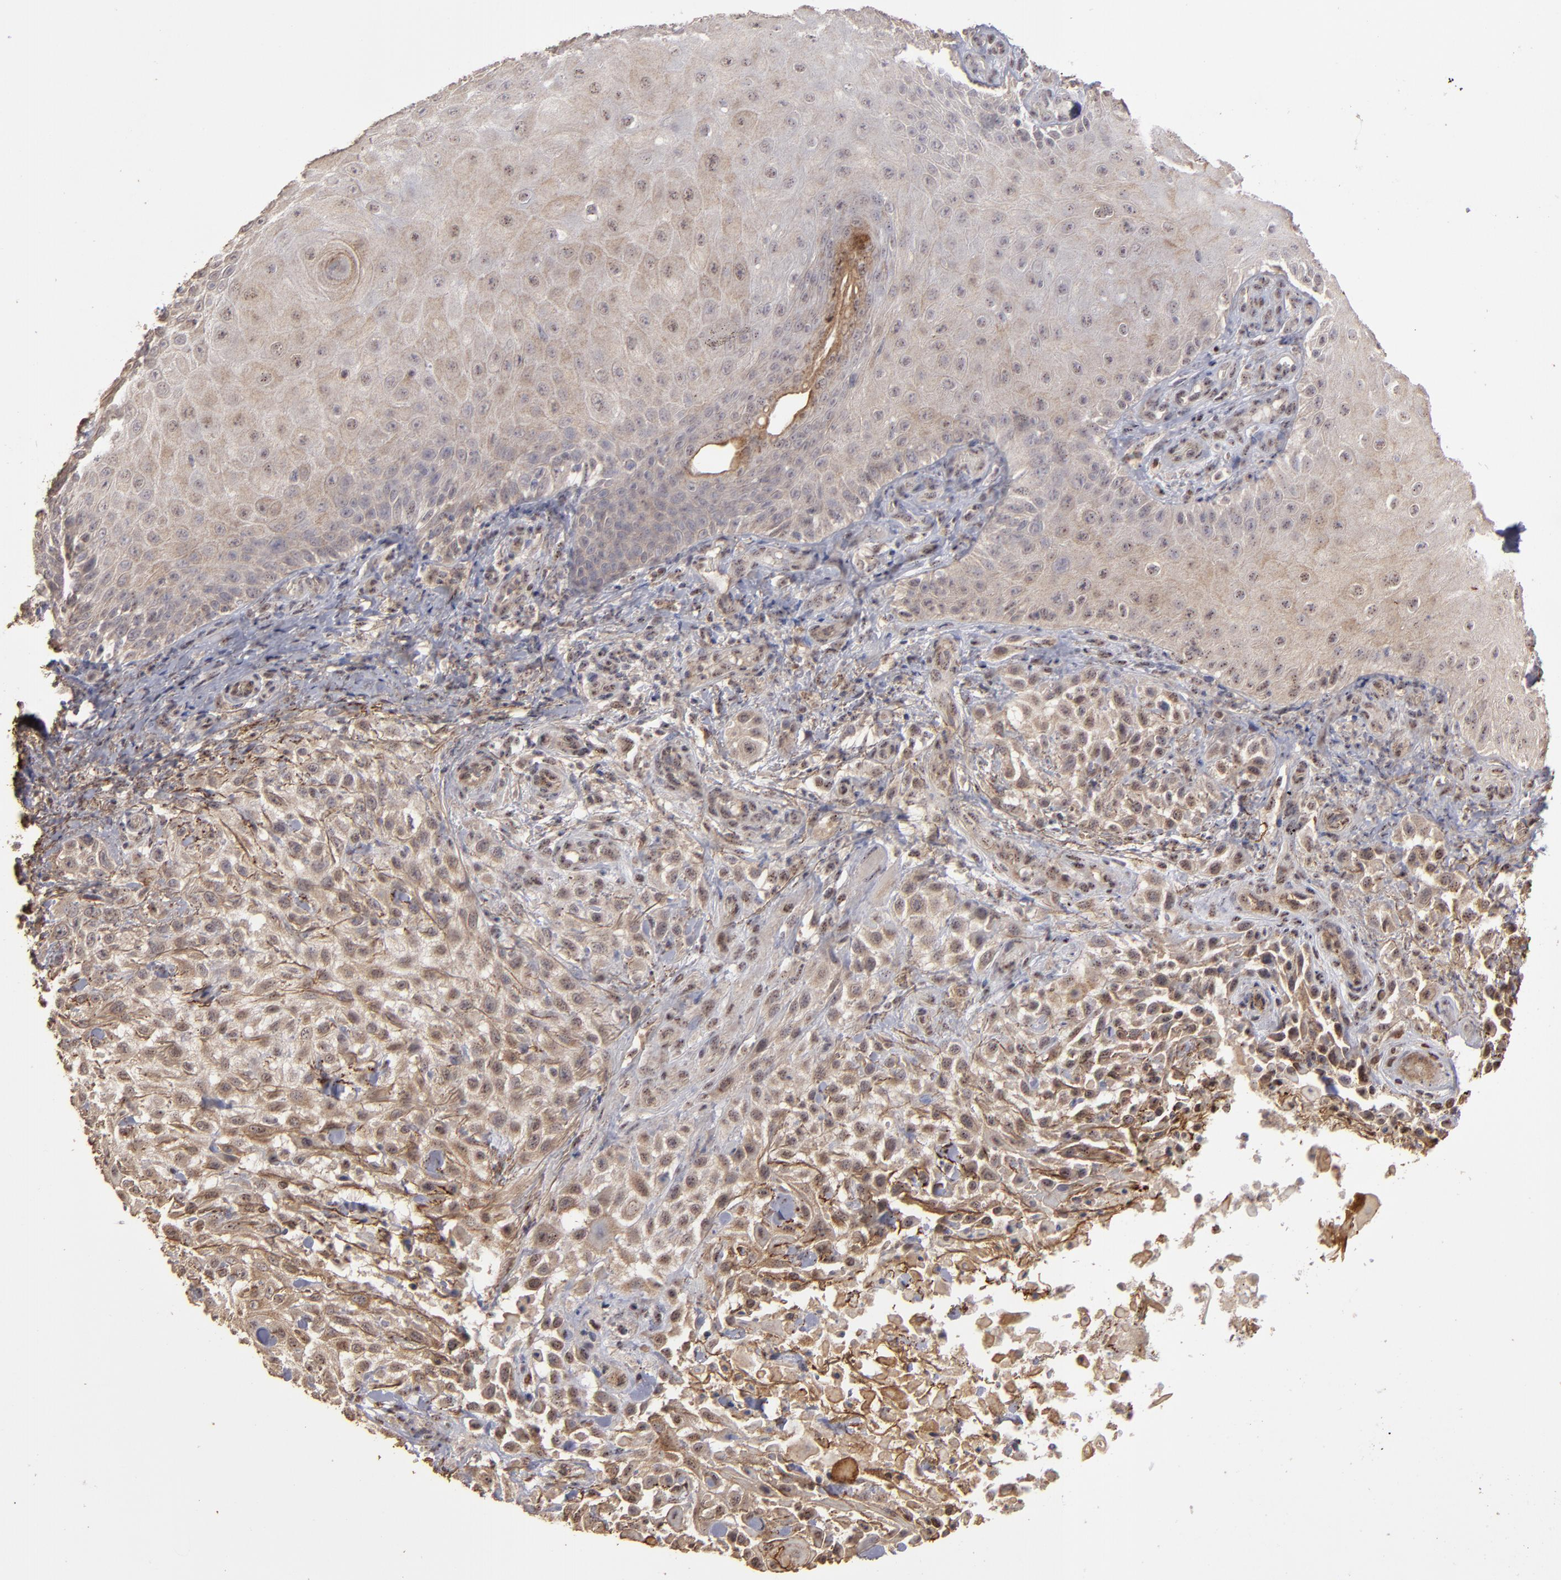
{"staining": {"intensity": "weak", "quantity": ">75%", "location": "cytoplasmic/membranous"}, "tissue": "skin cancer", "cell_type": "Tumor cells", "image_type": "cancer", "snomed": [{"axis": "morphology", "description": "Squamous cell carcinoma, NOS"}, {"axis": "topography", "description": "Skin"}], "caption": "An image showing weak cytoplasmic/membranous staining in approximately >75% of tumor cells in skin squamous cell carcinoma, as visualized by brown immunohistochemical staining.", "gene": "CD55", "patient": {"sex": "female", "age": 42}}